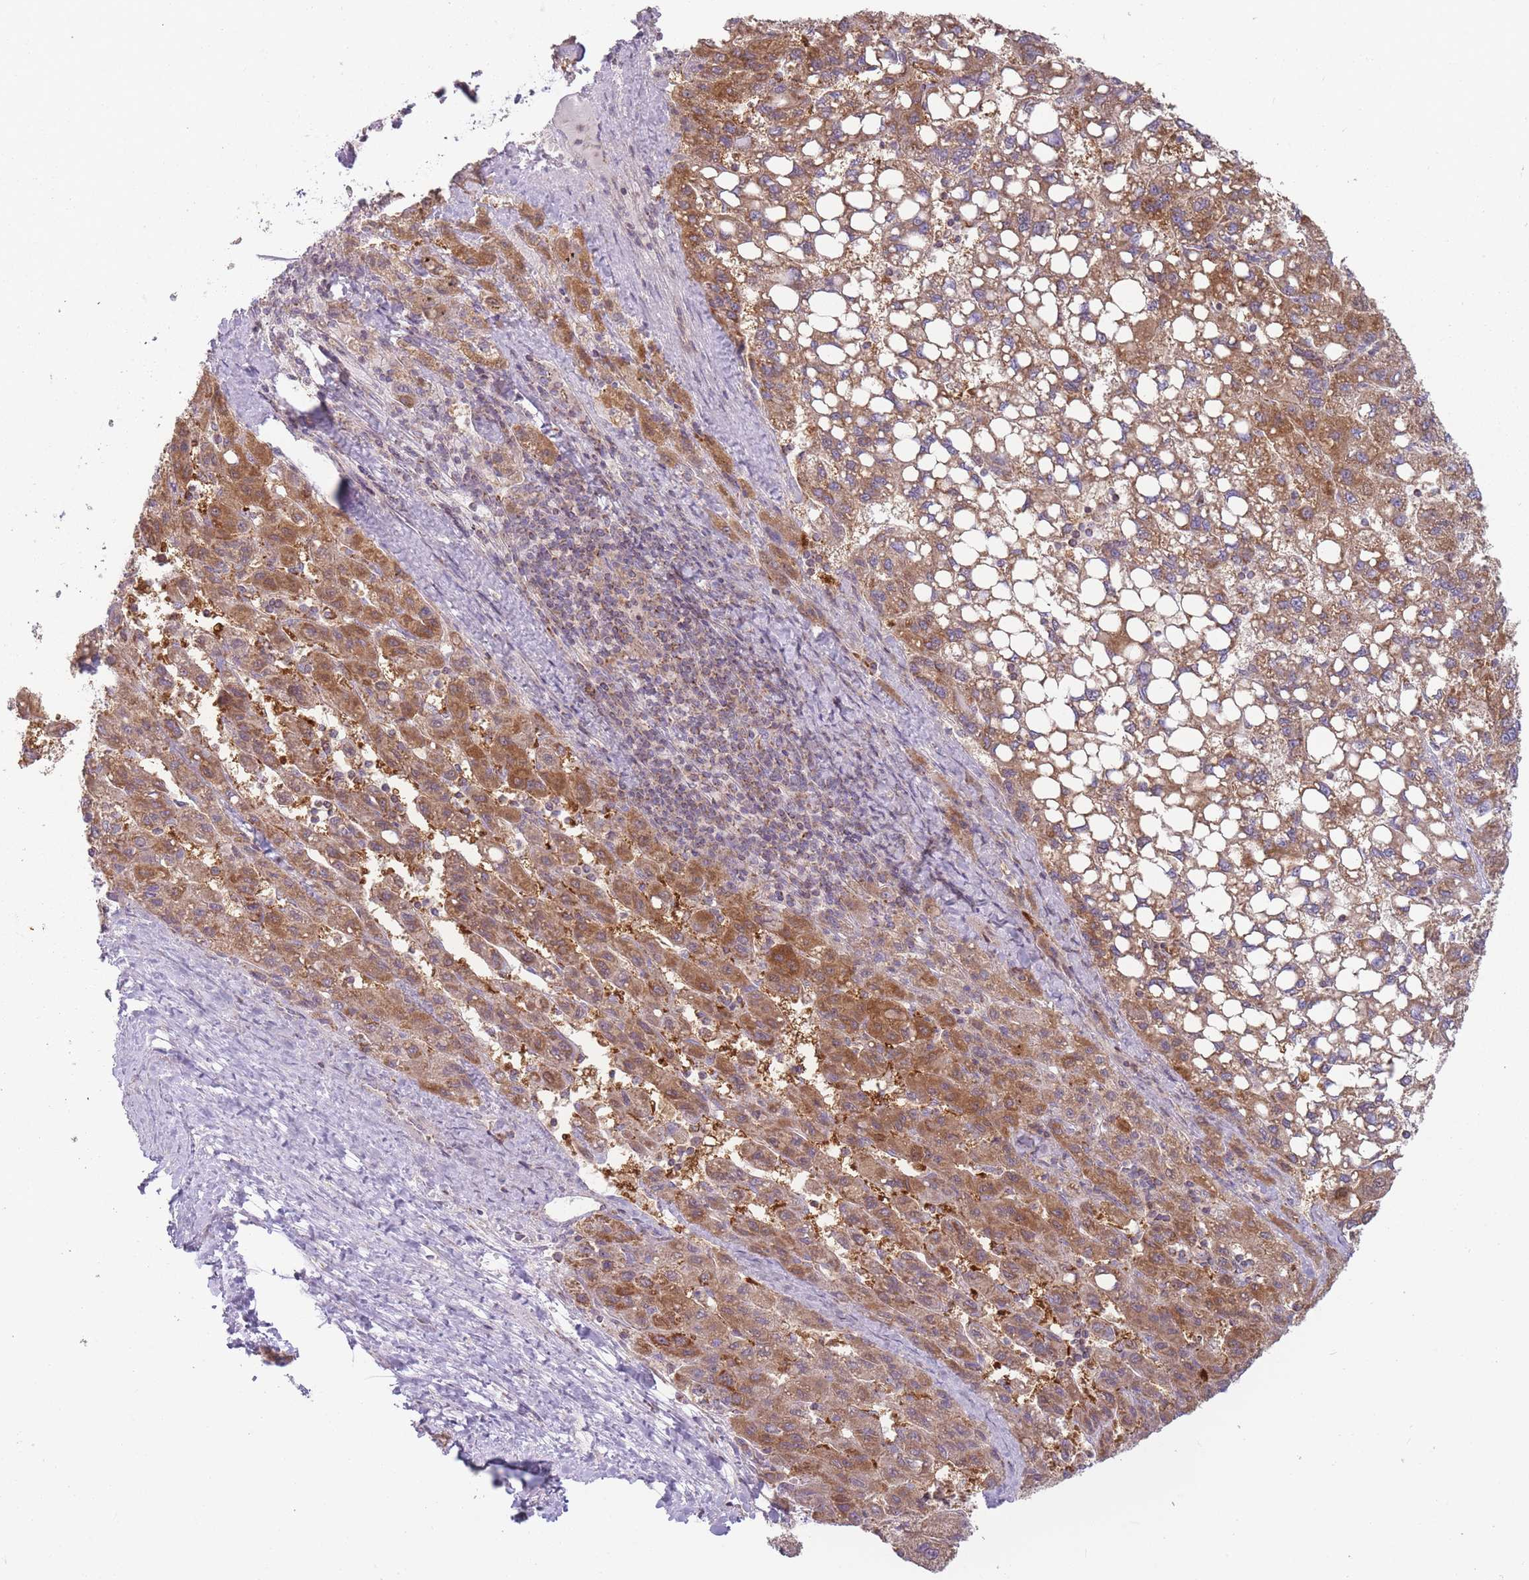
{"staining": {"intensity": "moderate", "quantity": ">75%", "location": "cytoplasmic/membranous"}, "tissue": "liver cancer", "cell_type": "Tumor cells", "image_type": "cancer", "snomed": [{"axis": "morphology", "description": "Carcinoma, Hepatocellular, NOS"}, {"axis": "topography", "description": "Liver"}], "caption": "This is an image of immunohistochemistry (IHC) staining of liver hepatocellular carcinoma, which shows moderate expression in the cytoplasmic/membranous of tumor cells.", "gene": "NDUFA9", "patient": {"sex": "female", "age": 82}}